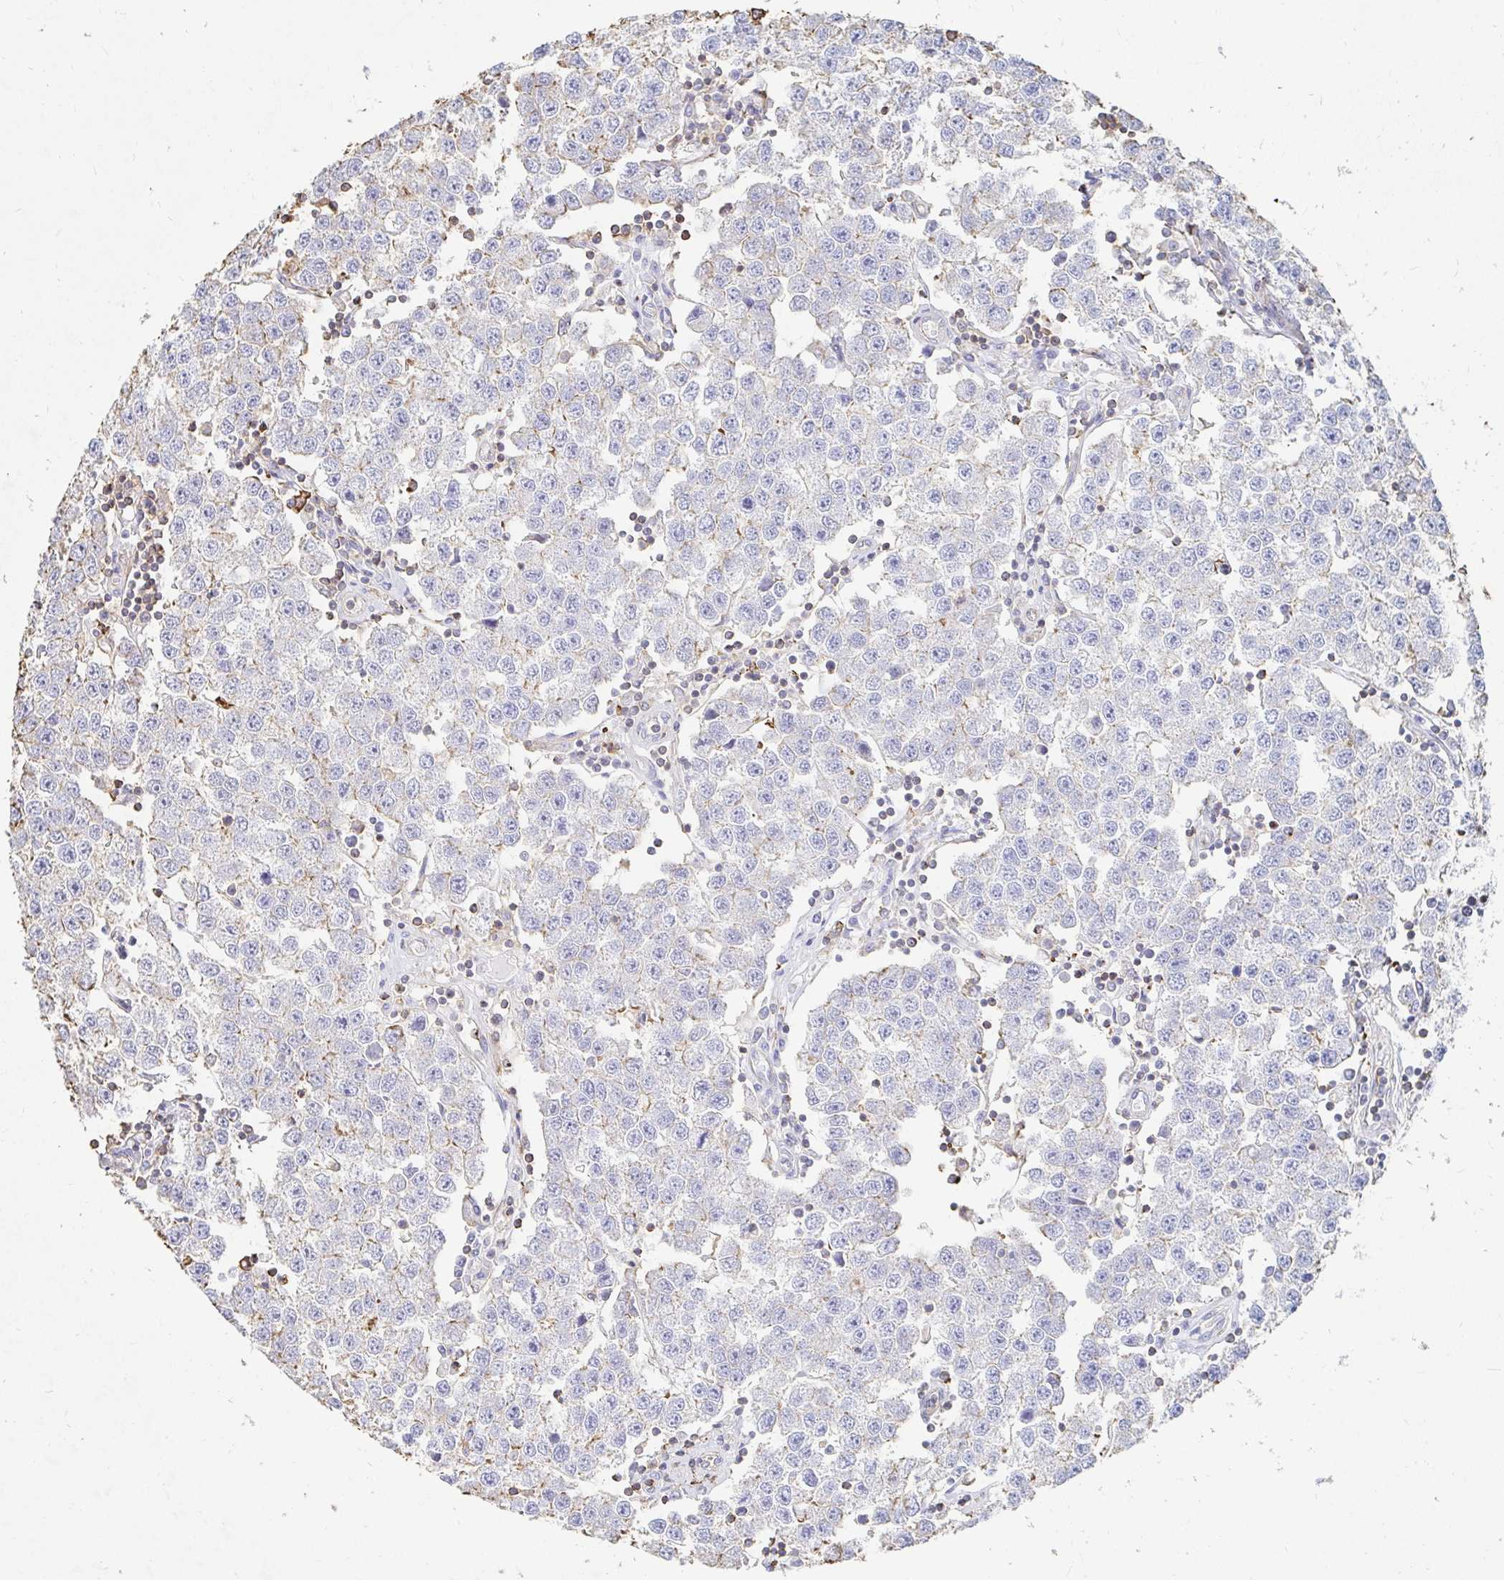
{"staining": {"intensity": "weak", "quantity": "<25%", "location": "cytoplasmic/membranous"}, "tissue": "testis cancer", "cell_type": "Tumor cells", "image_type": "cancer", "snomed": [{"axis": "morphology", "description": "Seminoma, NOS"}, {"axis": "topography", "description": "Testis"}], "caption": "Tumor cells show no significant positivity in testis seminoma.", "gene": "PTPN14", "patient": {"sex": "male", "age": 34}}